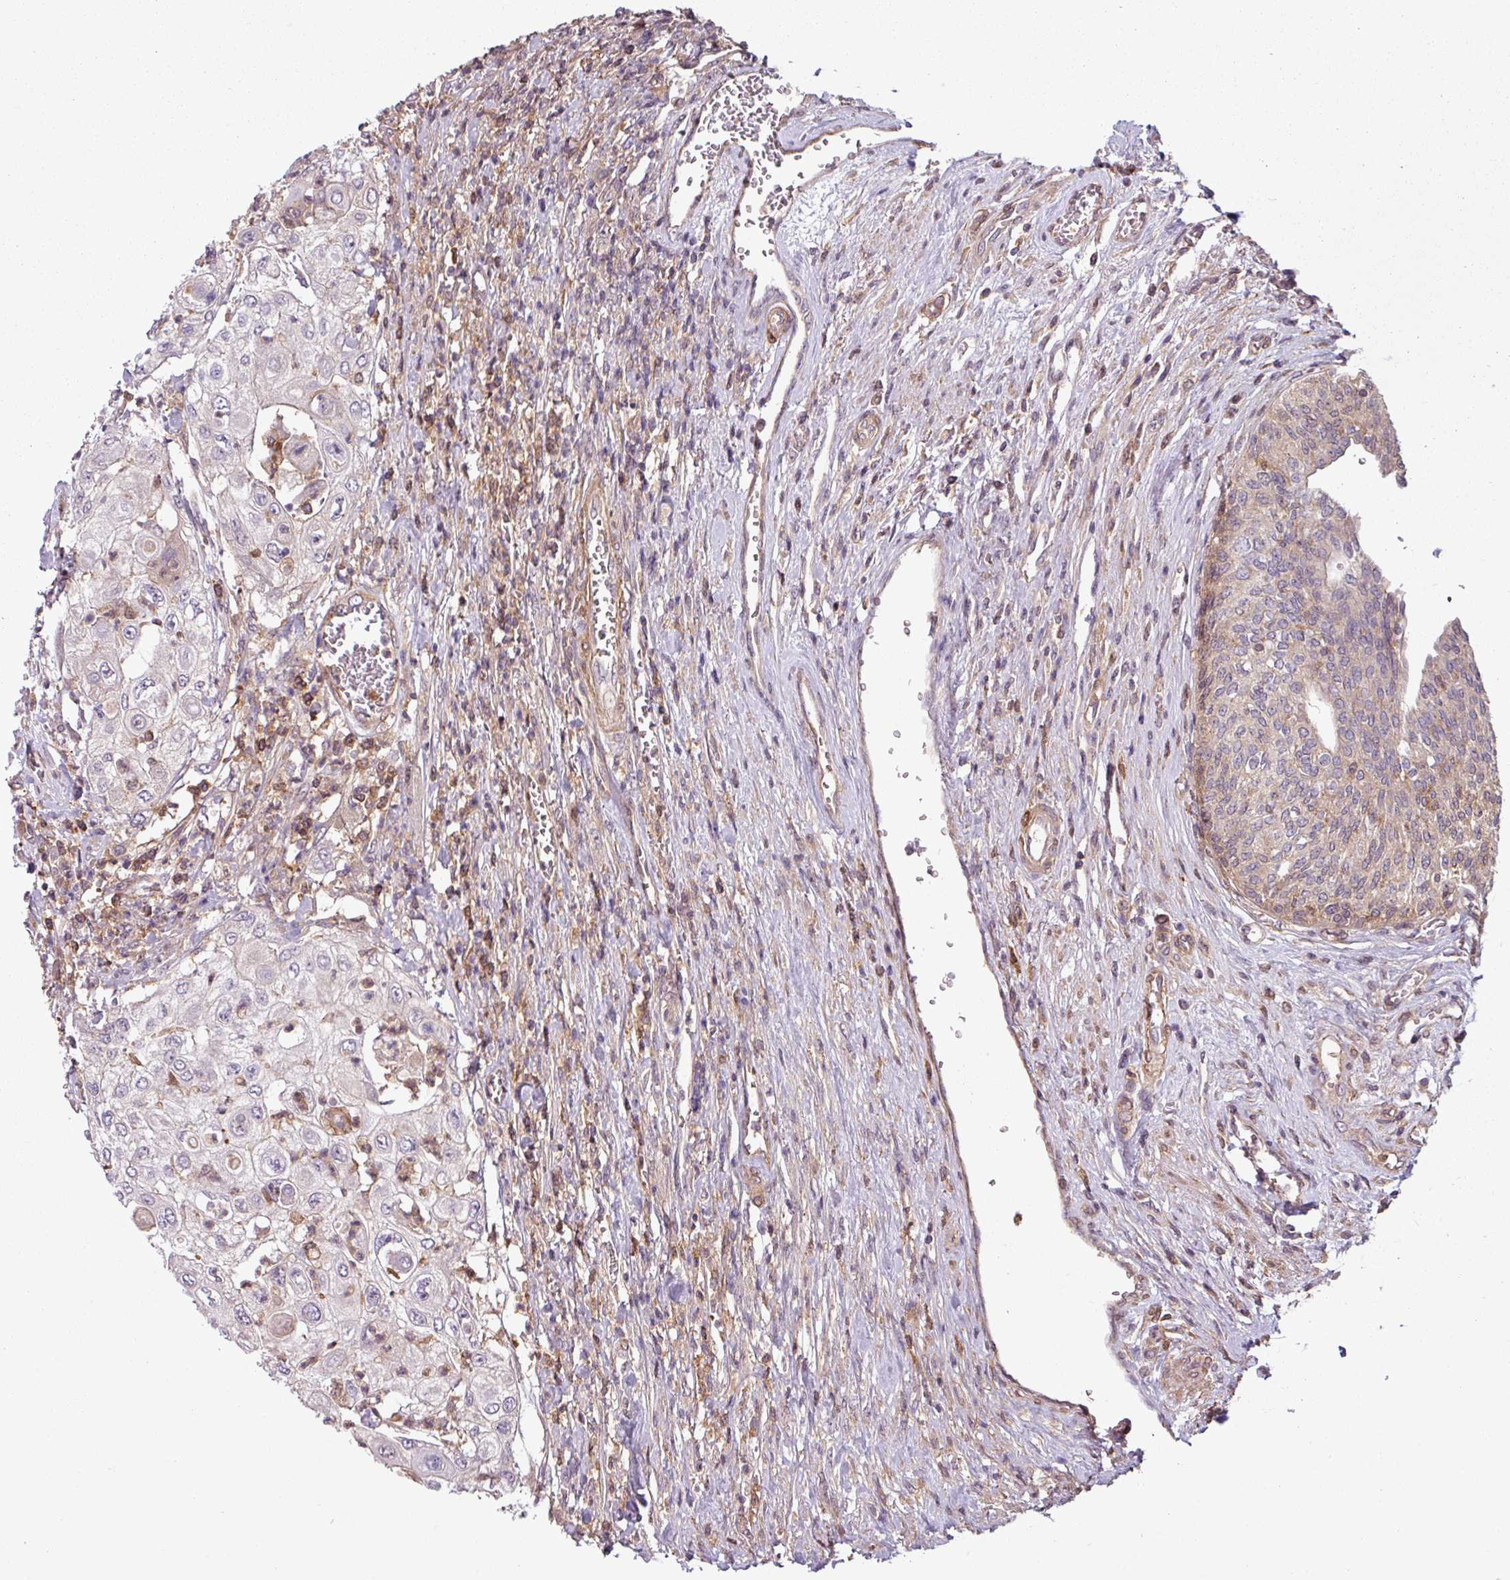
{"staining": {"intensity": "negative", "quantity": "none", "location": "none"}, "tissue": "urothelial cancer", "cell_type": "Tumor cells", "image_type": "cancer", "snomed": [{"axis": "morphology", "description": "Urothelial carcinoma, High grade"}, {"axis": "topography", "description": "Urinary bladder"}], "caption": "Urothelial carcinoma (high-grade) stained for a protein using IHC displays no staining tumor cells.", "gene": "SH3BGRL", "patient": {"sex": "female", "age": 79}}